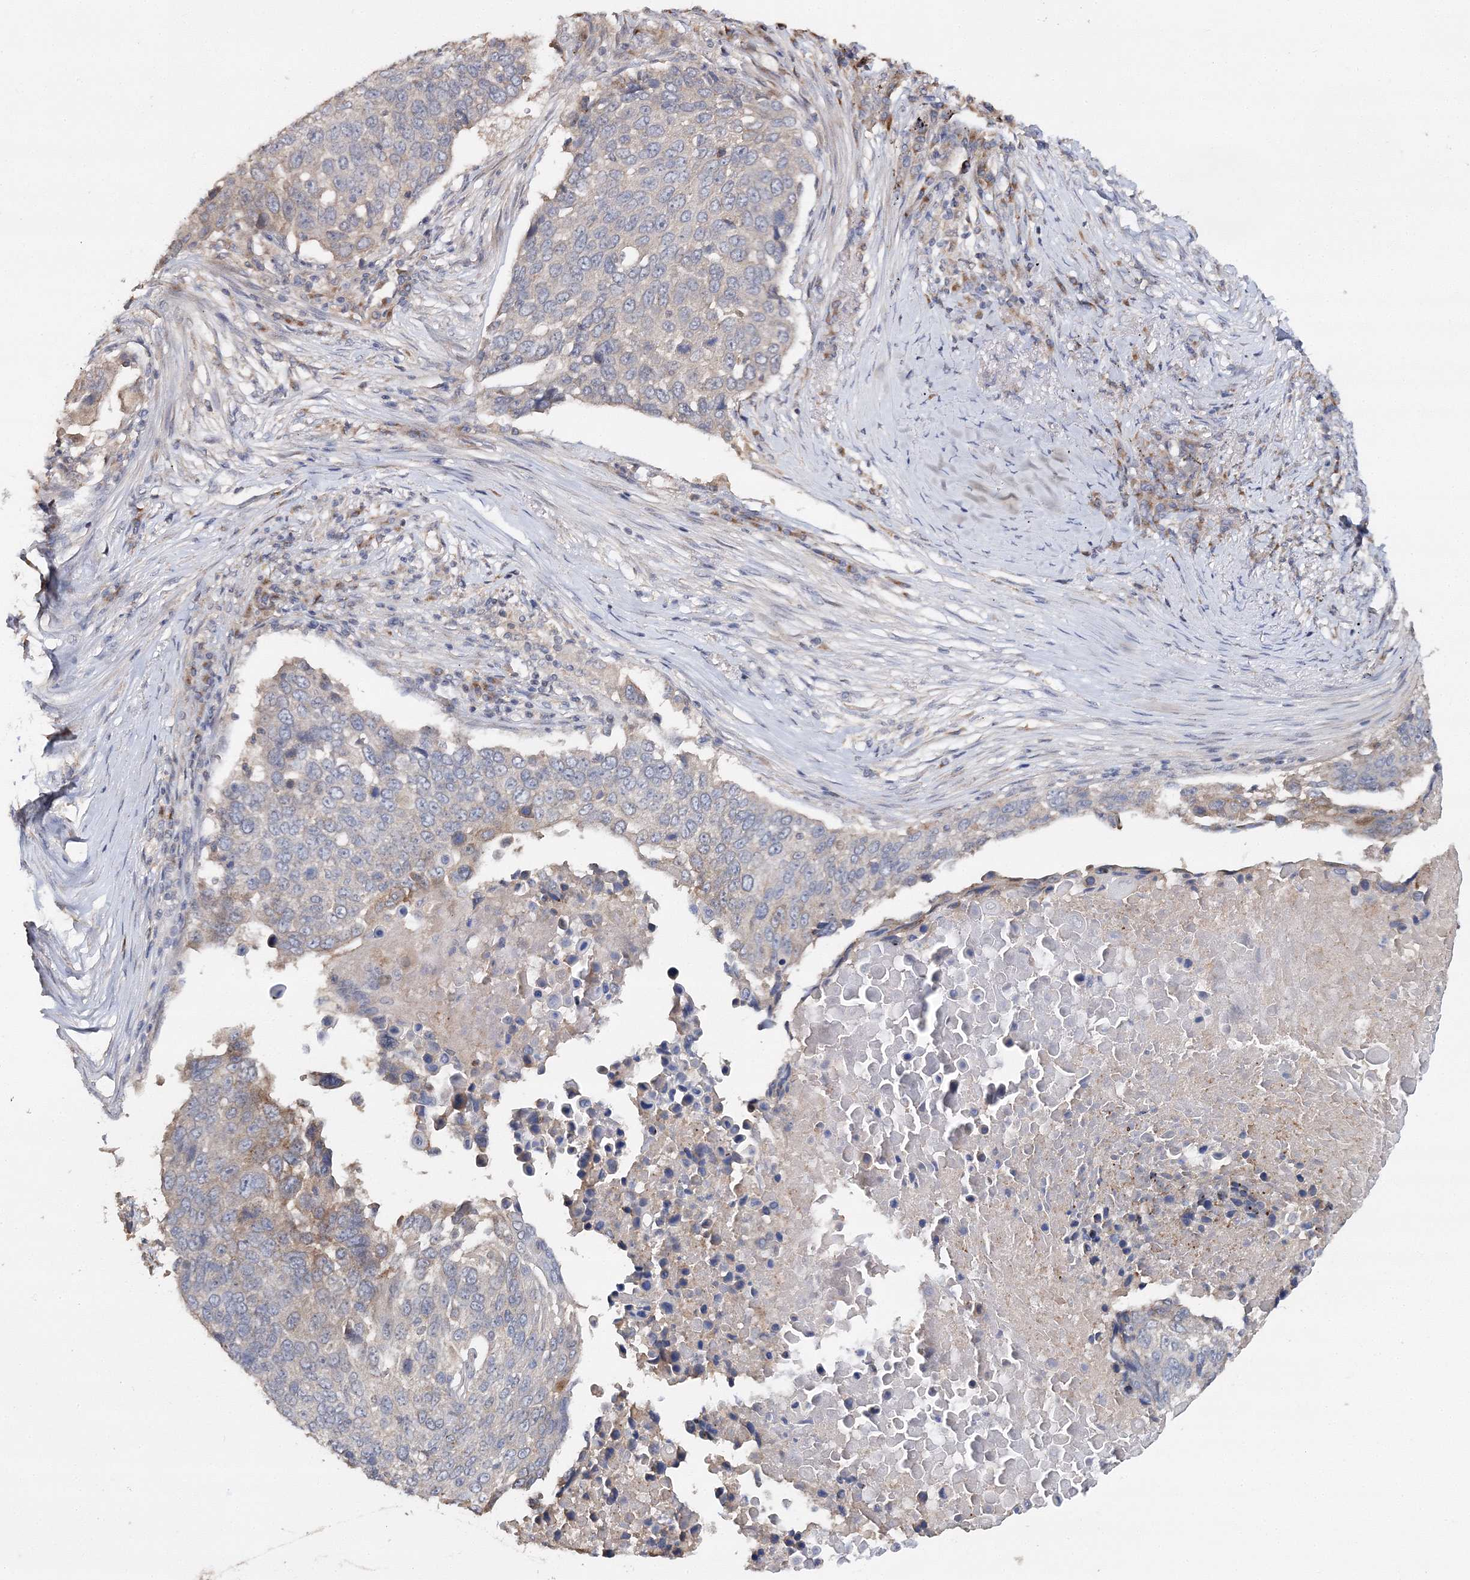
{"staining": {"intensity": "weak", "quantity": "<25%", "location": "cytoplasmic/membranous"}, "tissue": "lung cancer", "cell_type": "Tumor cells", "image_type": "cancer", "snomed": [{"axis": "morphology", "description": "Squamous cell carcinoma, NOS"}, {"axis": "topography", "description": "Lung"}], "caption": "Tumor cells are negative for protein expression in human lung squamous cell carcinoma. (DAB (3,3'-diaminobenzidine) IHC with hematoxylin counter stain).", "gene": "GJB5", "patient": {"sex": "male", "age": 66}}